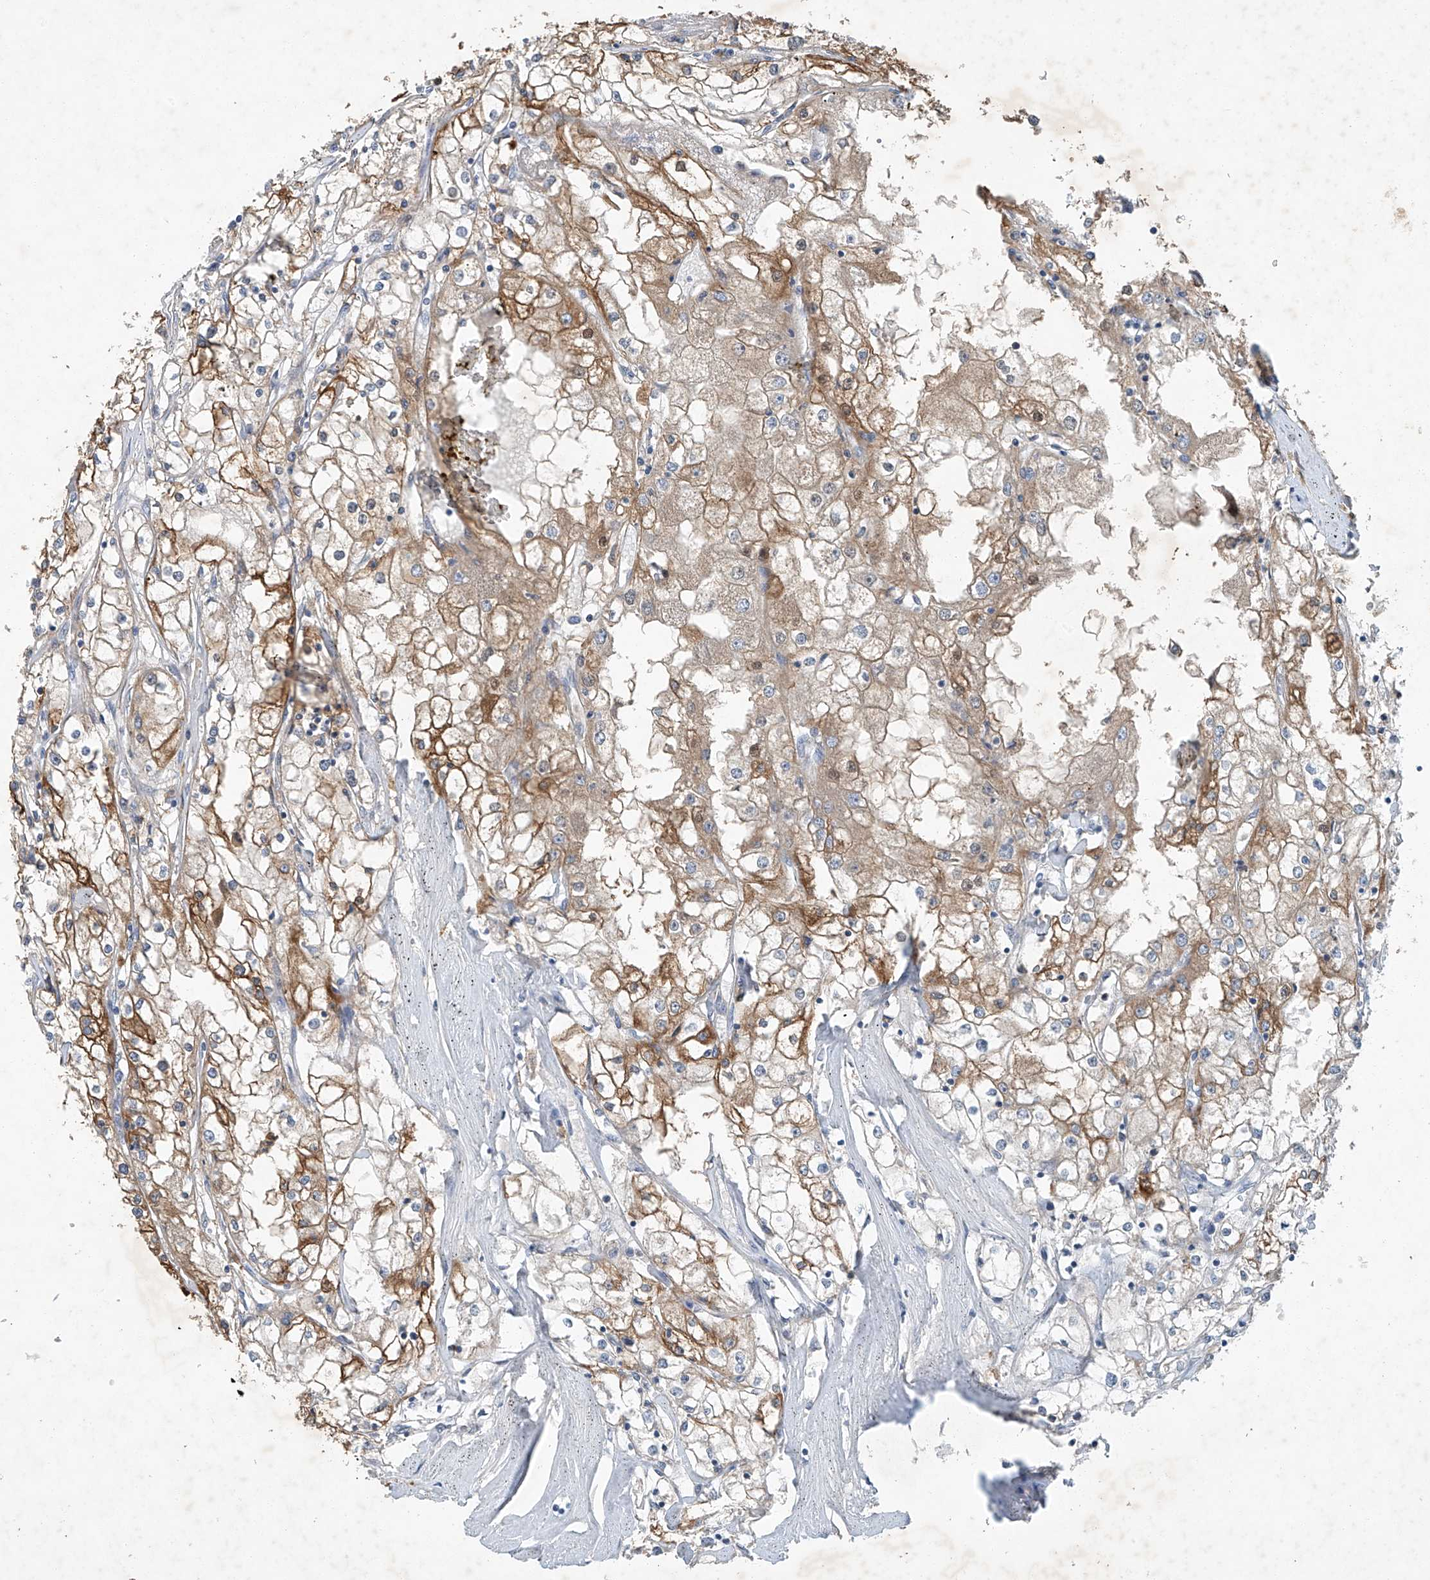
{"staining": {"intensity": "moderate", "quantity": "25%-75%", "location": "cytoplasmic/membranous"}, "tissue": "renal cancer", "cell_type": "Tumor cells", "image_type": "cancer", "snomed": [{"axis": "morphology", "description": "Adenocarcinoma, NOS"}, {"axis": "topography", "description": "Kidney"}], "caption": "Immunohistochemistry (IHC) micrograph of human renal adenocarcinoma stained for a protein (brown), which exhibits medium levels of moderate cytoplasmic/membranous expression in about 25%-75% of tumor cells.", "gene": "TAF8", "patient": {"sex": "male", "age": 56}}